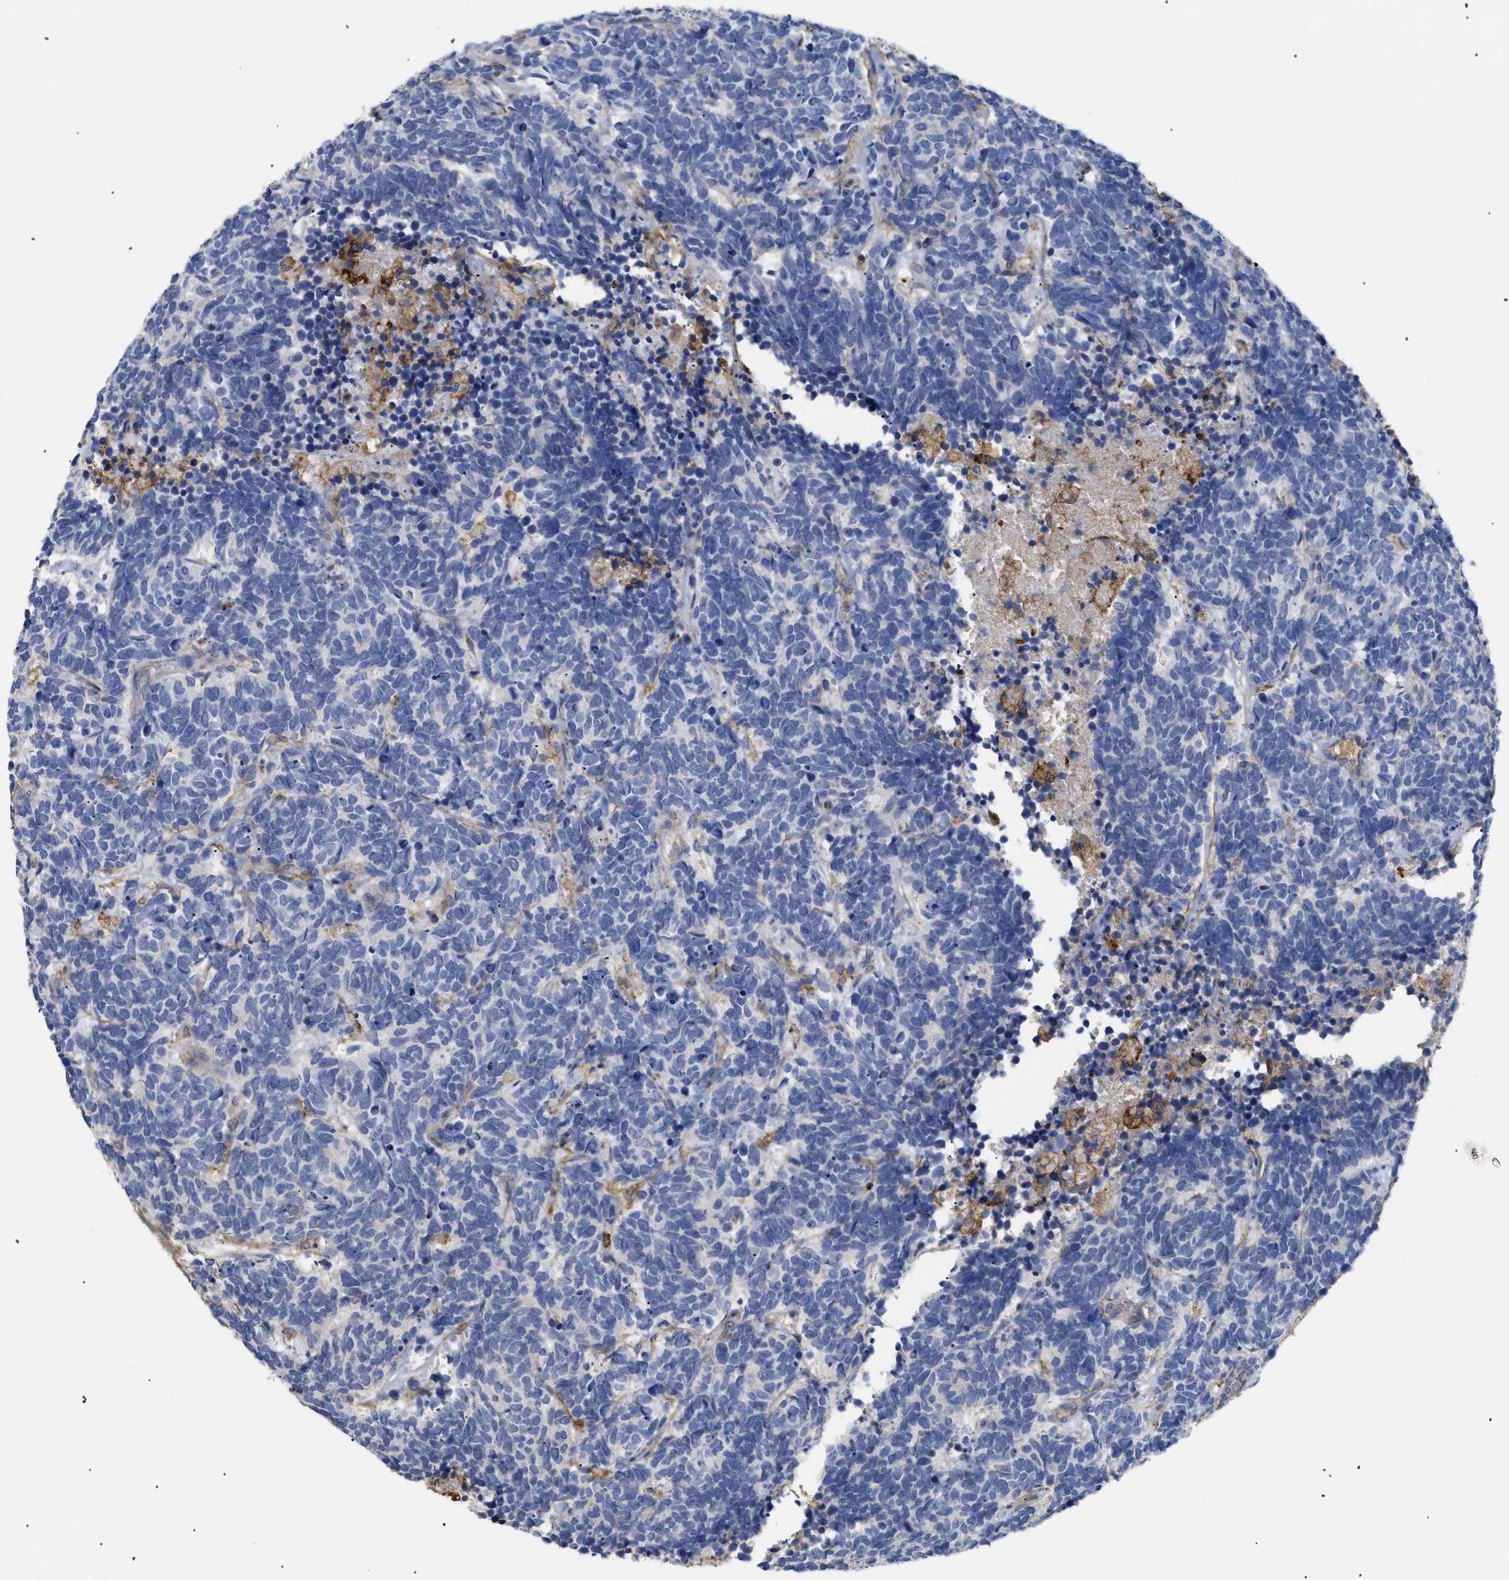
{"staining": {"intensity": "negative", "quantity": "none", "location": "none"}, "tissue": "carcinoid", "cell_type": "Tumor cells", "image_type": "cancer", "snomed": [{"axis": "morphology", "description": "Carcinoma, NOS"}, {"axis": "morphology", "description": "Carcinoid, malignant, NOS"}, {"axis": "topography", "description": "Urinary bladder"}], "caption": "Immunohistochemistry of human carcinoid exhibits no positivity in tumor cells.", "gene": "ANXA4", "patient": {"sex": "male", "age": 57}}